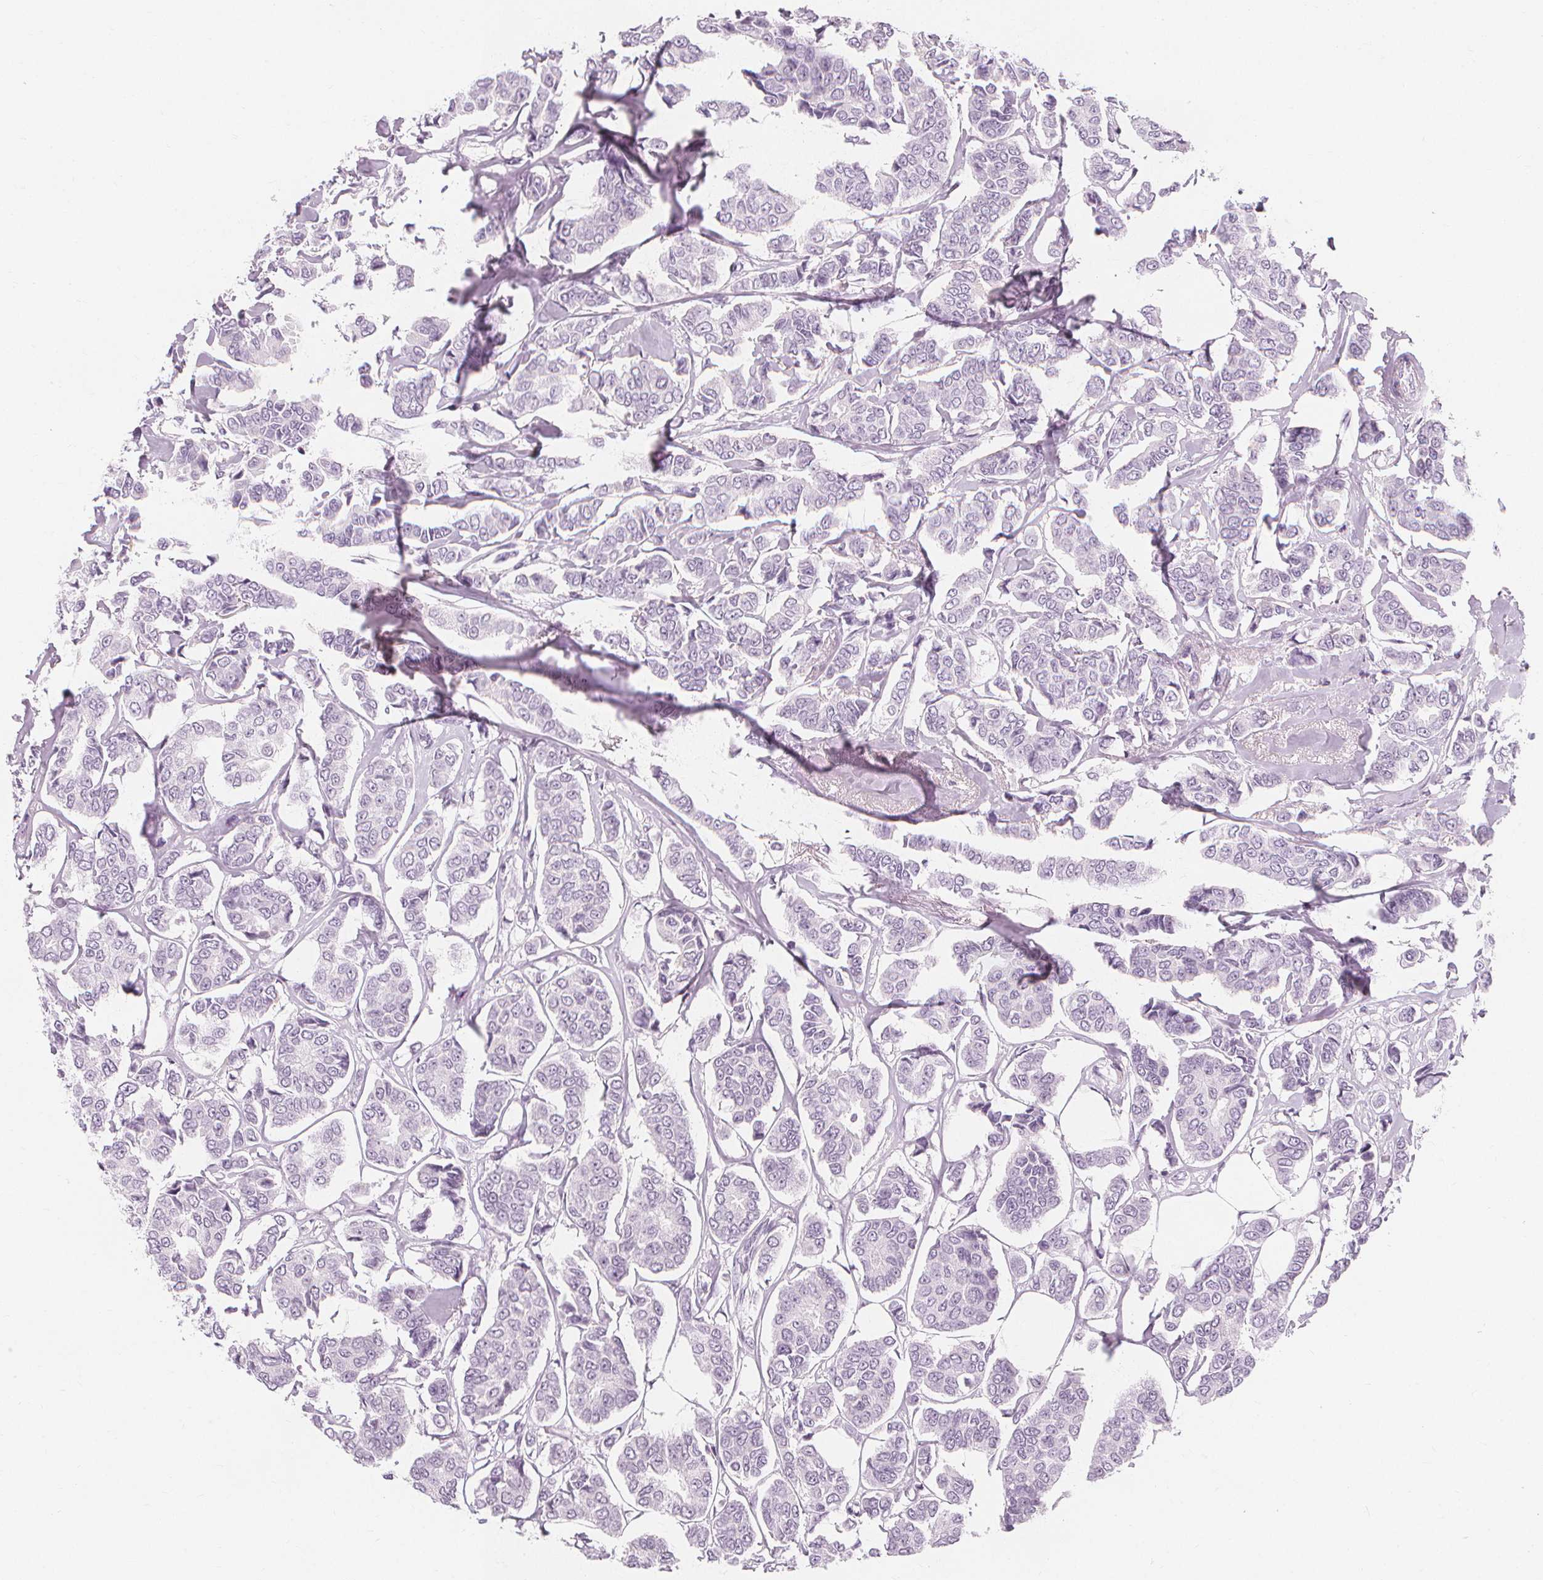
{"staining": {"intensity": "negative", "quantity": "none", "location": "none"}, "tissue": "breast cancer", "cell_type": "Tumor cells", "image_type": "cancer", "snomed": [{"axis": "morphology", "description": "Duct carcinoma"}, {"axis": "topography", "description": "Breast"}], "caption": "Immunohistochemical staining of breast cancer exhibits no significant staining in tumor cells. Nuclei are stained in blue.", "gene": "TFF1", "patient": {"sex": "female", "age": 94}}